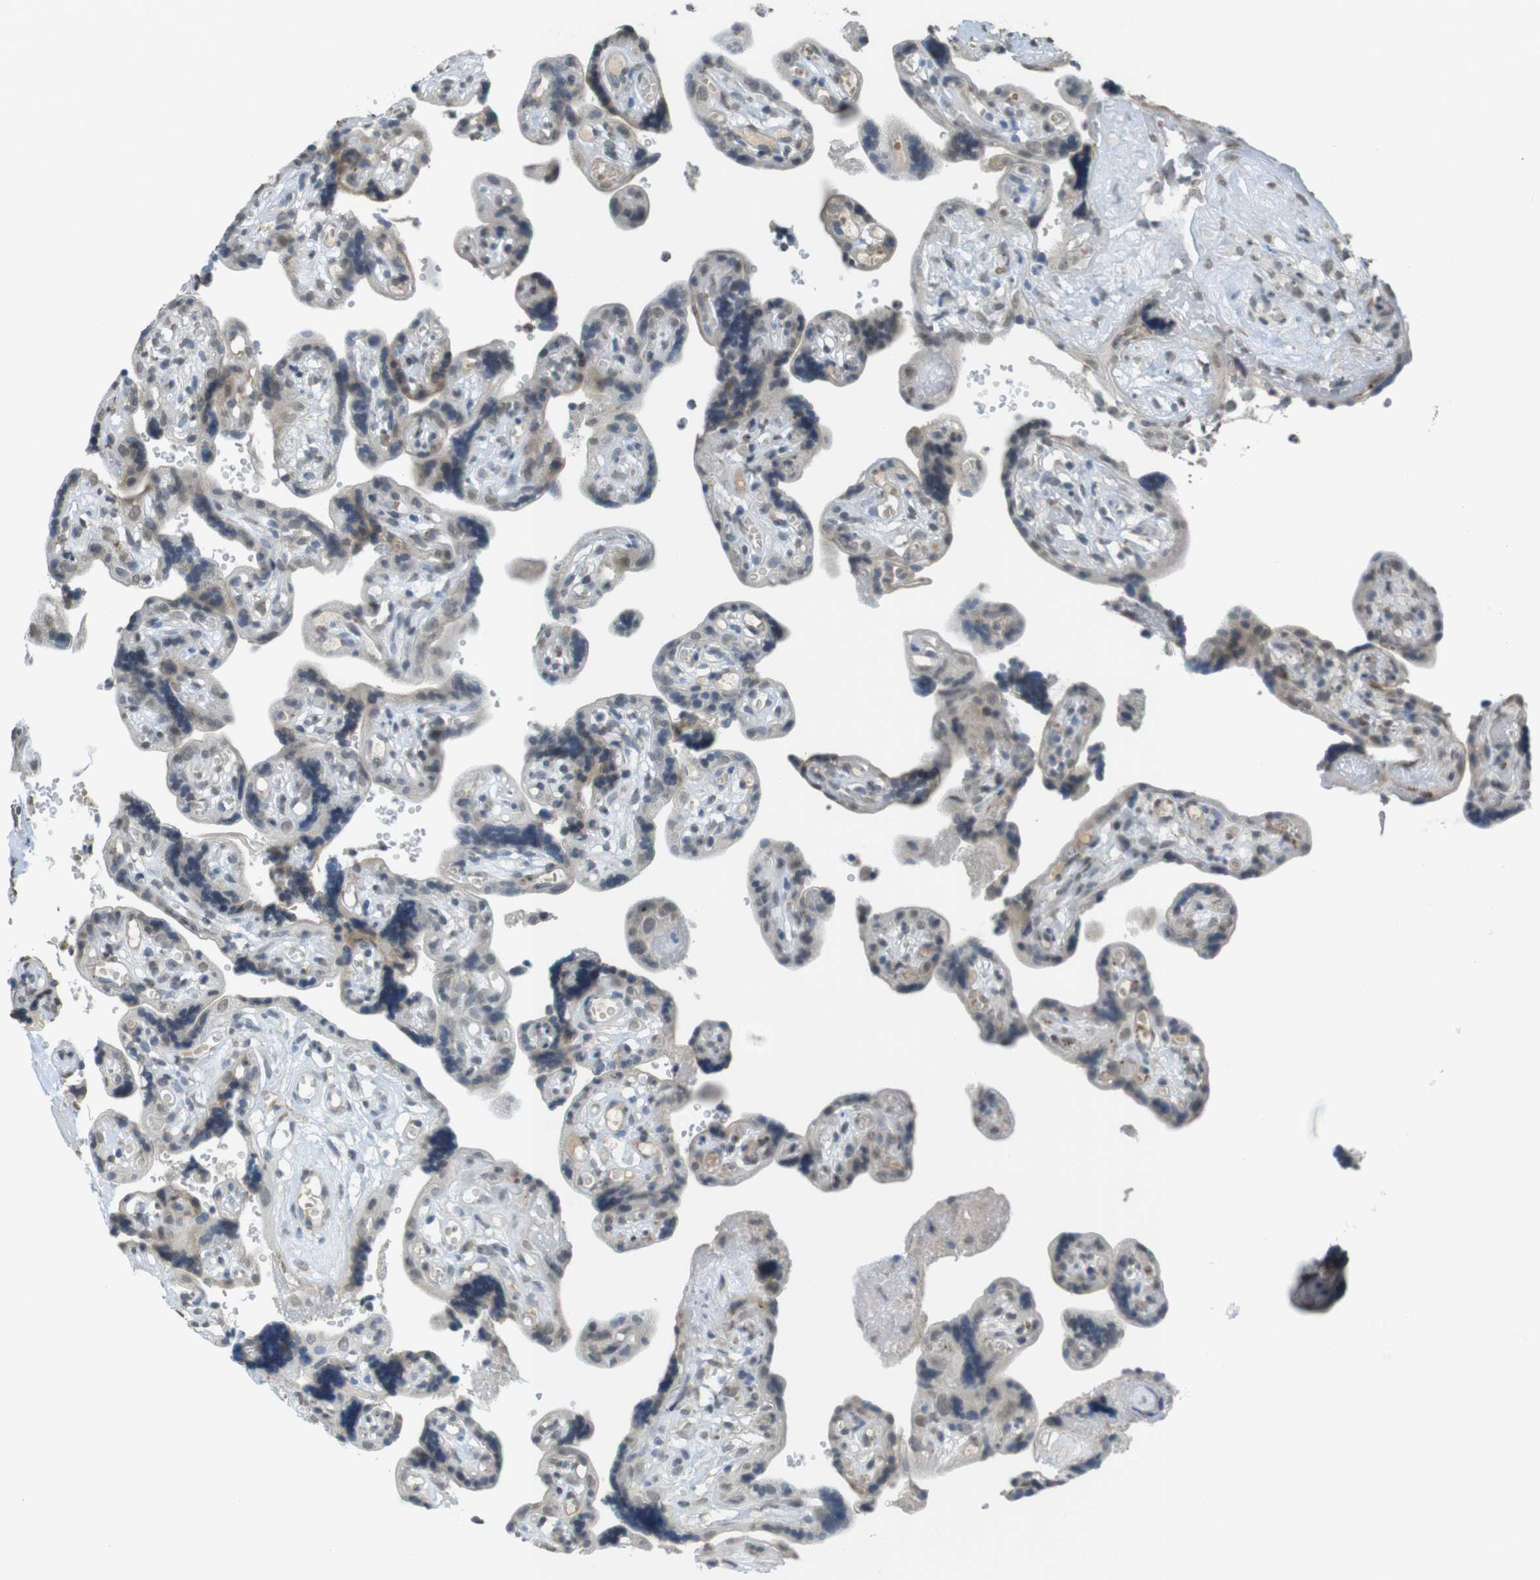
{"staining": {"intensity": "moderate", "quantity": "25%-75%", "location": "cytoplasmic/membranous"}, "tissue": "placenta", "cell_type": "Trophoblastic cells", "image_type": "normal", "snomed": [{"axis": "morphology", "description": "Normal tissue, NOS"}, {"axis": "topography", "description": "Placenta"}], "caption": "The histopathology image exhibits immunohistochemical staining of benign placenta. There is moderate cytoplasmic/membranous staining is identified in approximately 25%-75% of trophoblastic cells.", "gene": "FZD10", "patient": {"sex": "female", "age": 30}}